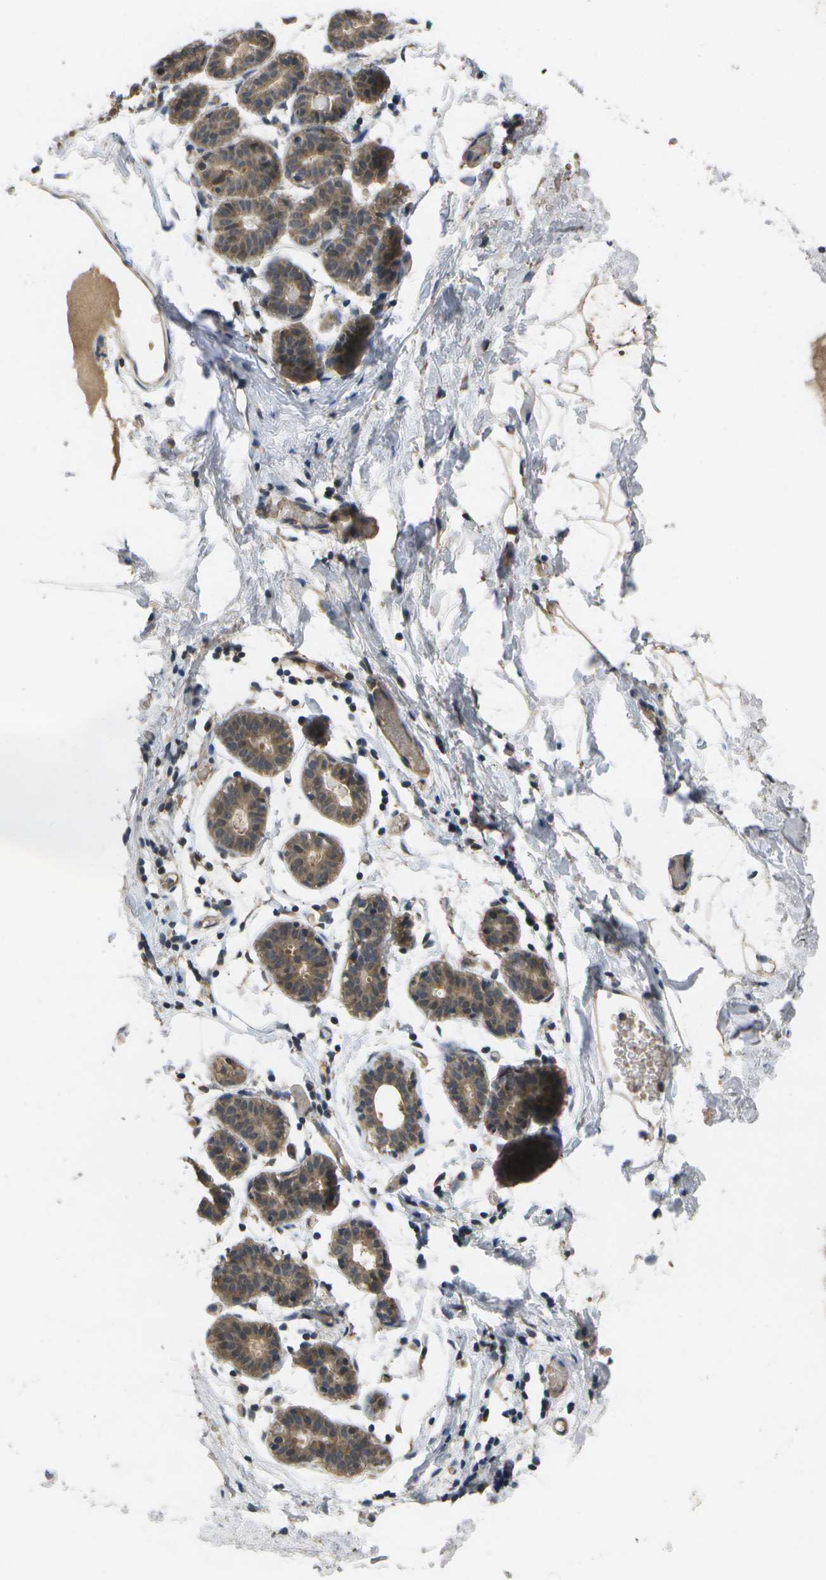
{"staining": {"intensity": "weak", "quantity": "25%-75%", "location": "cytoplasmic/membranous"}, "tissue": "breast", "cell_type": "Adipocytes", "image_type": "normal", "snomed": [{"axis": "morphology", "description": "Normal tissue, NOS"}, {"axis": "topography", "description": "Breast"}], "caption": "Weak cytoplasmic/membranous expression is appreciated in about 25%-75% of adipocytes in benign breast. (Brightfield microscopy of DAB IHC at high magnification).", "gene": "ALAS1", "patient": {"sex": "female", "age": 27}}